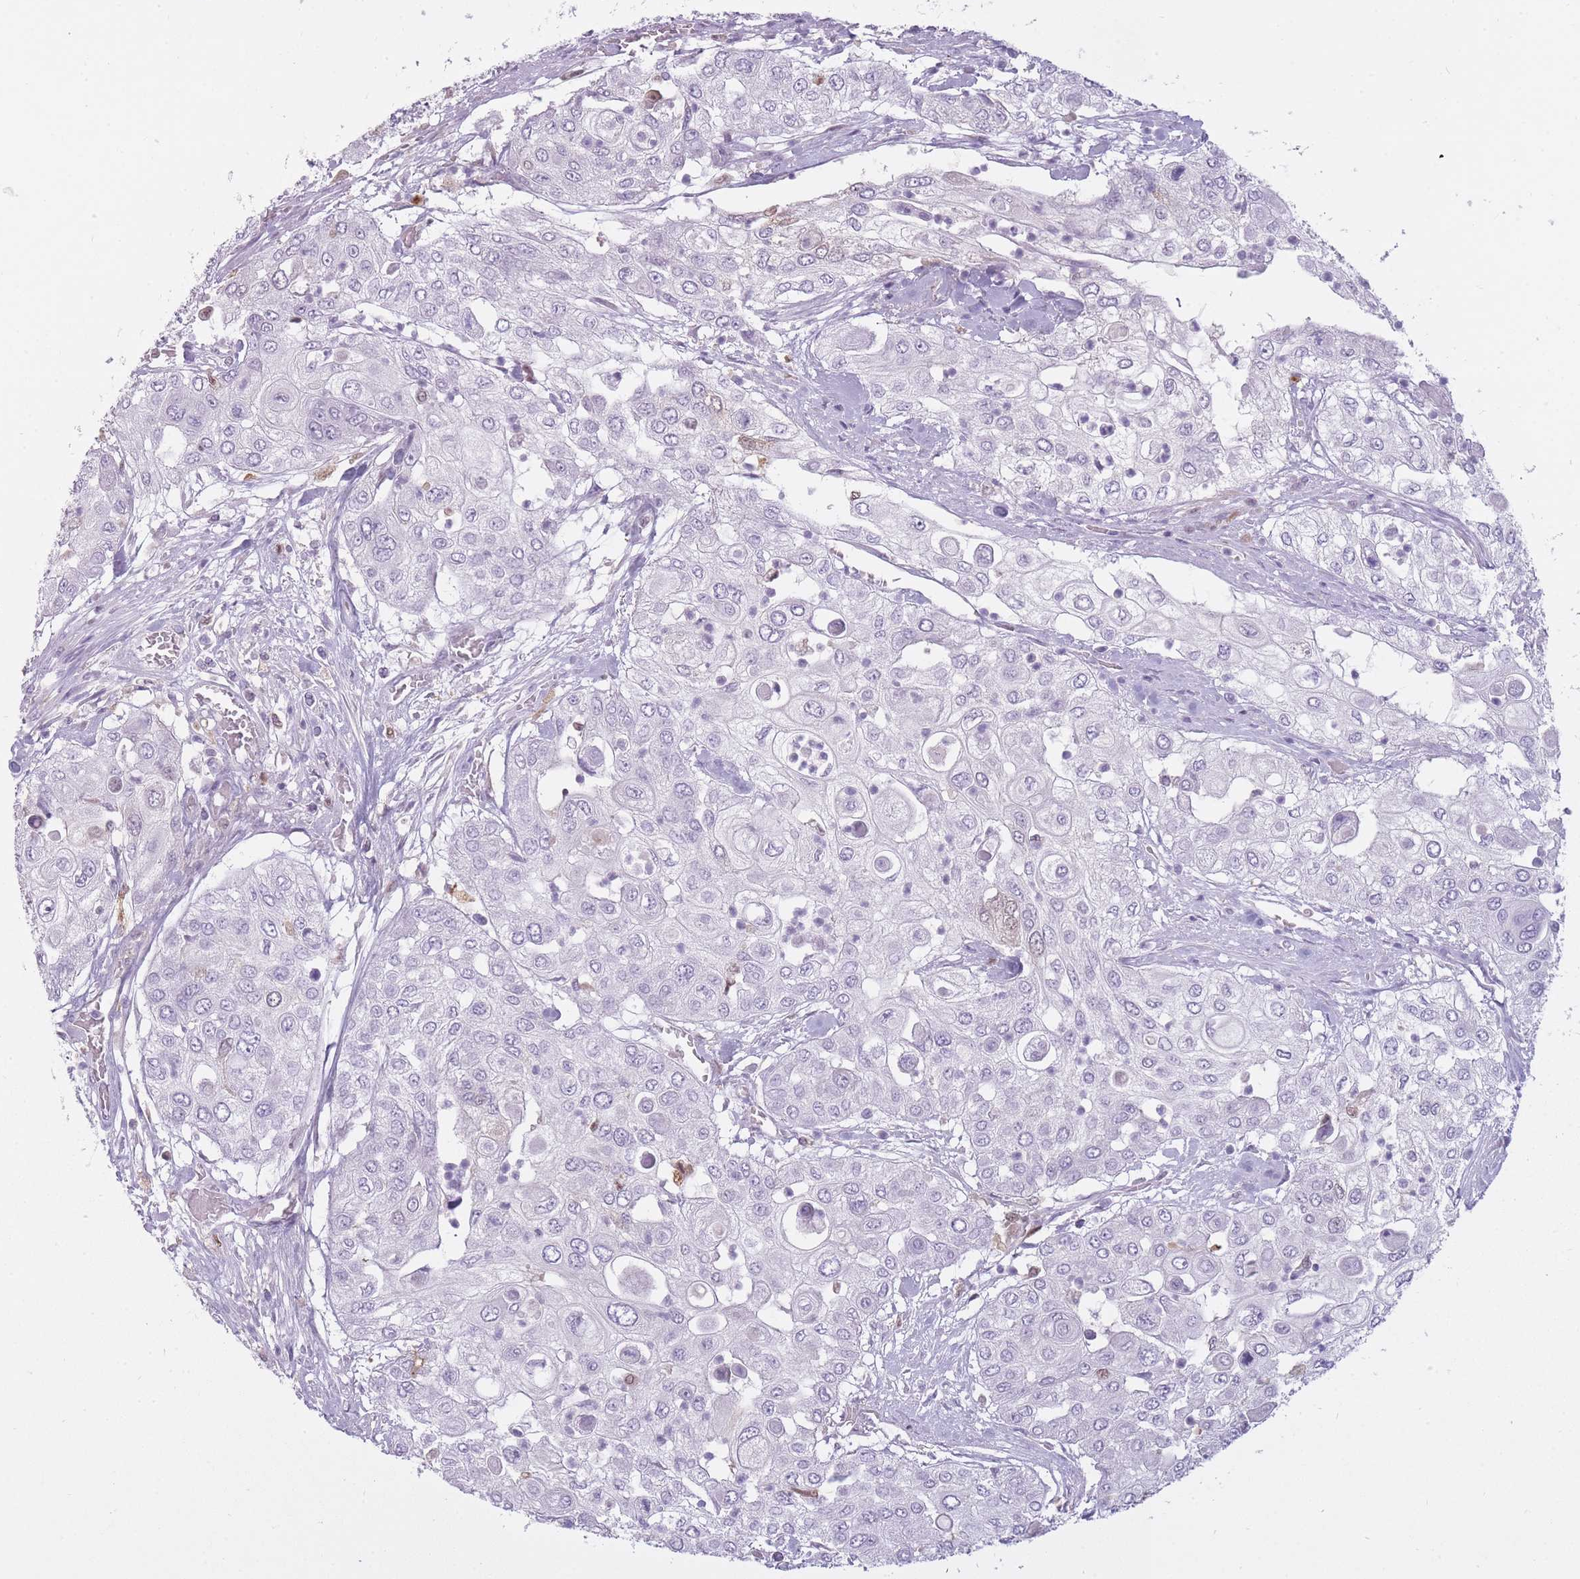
{"staining": {"intensity": "negative", "quantity": "none", "location": "none"}, "tissue": "urothelial cancer", "cell_type": "Tumor cells", "image_type": "cancer", "snomed": [{"axis": "morphology", "description": "Urothelial carcinoma, High grade"}, {"axis": "topography", "description": "Urinary bladder"}], "caption": "Immunohistochemistry (IHC) histopathology image of neoplastic tissue: urothelial cancer stained with DAB (3,3'-diaminobenzidine) exhibits no significant protein expression in tumor cells.", "gene": "LGALS9", "patient": {"sex": "female", "age": 79}}